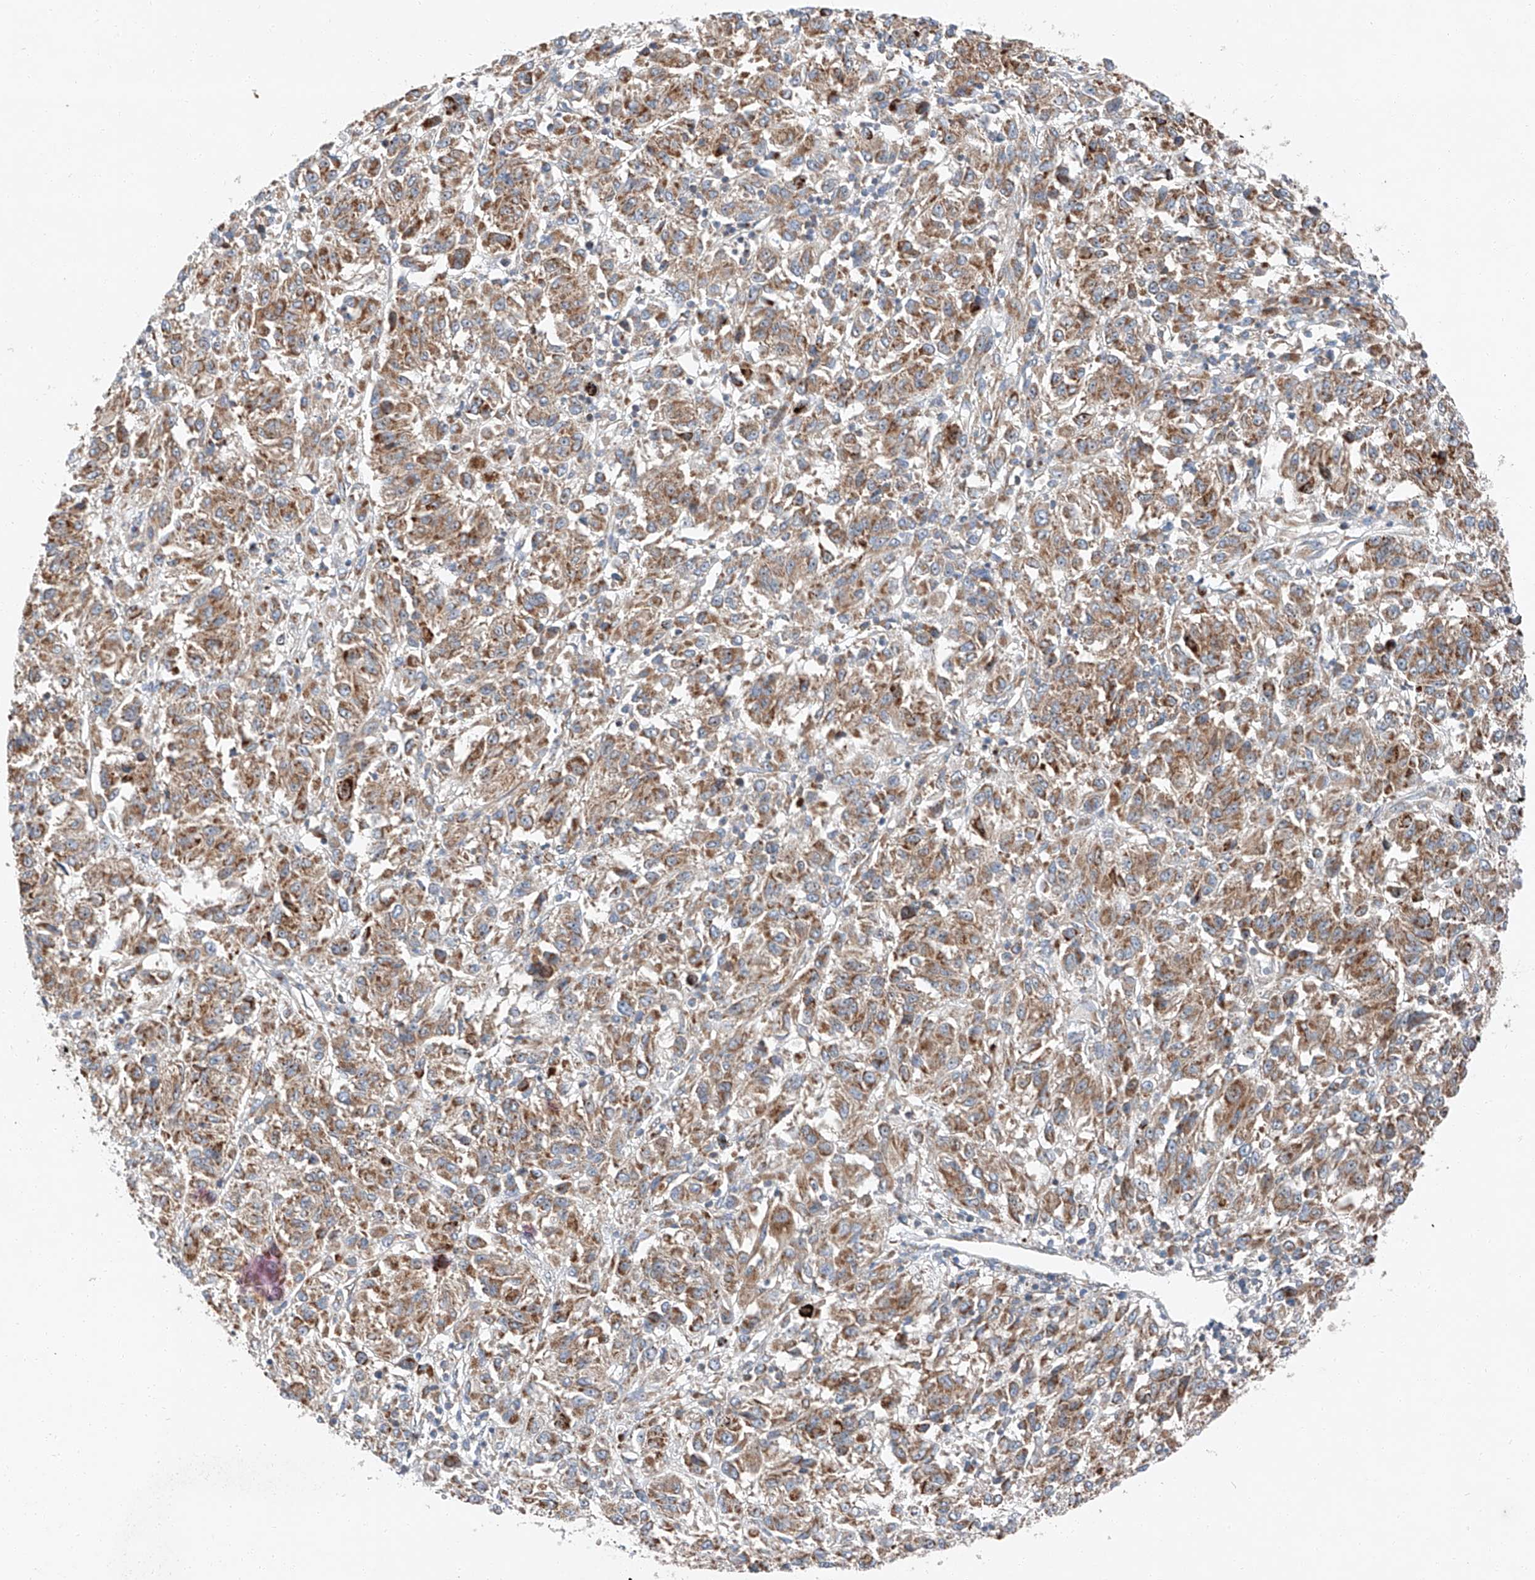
{"staining": {"intensity": "moderate", "quantity": ">75%", "location": "cytoplasmic/membranous"}, "tissue": "melanoma", "cell_type": "Tumor cells", "image_type": "cancer", "snomed": [{"axis": "morphology", "description": "Malignant melanoma, Metastatic site"}, {"axis": "topography", "description": "Lung"}], "caption": "A brown stain labels moderate cytoplasmic/membranous staining of a protein in human melanoma tumor cells. (IHC, brightfield microscopy, high magnification).", "gene": "ZC3H15", "patient": {"sex": "male", "age": 64}}